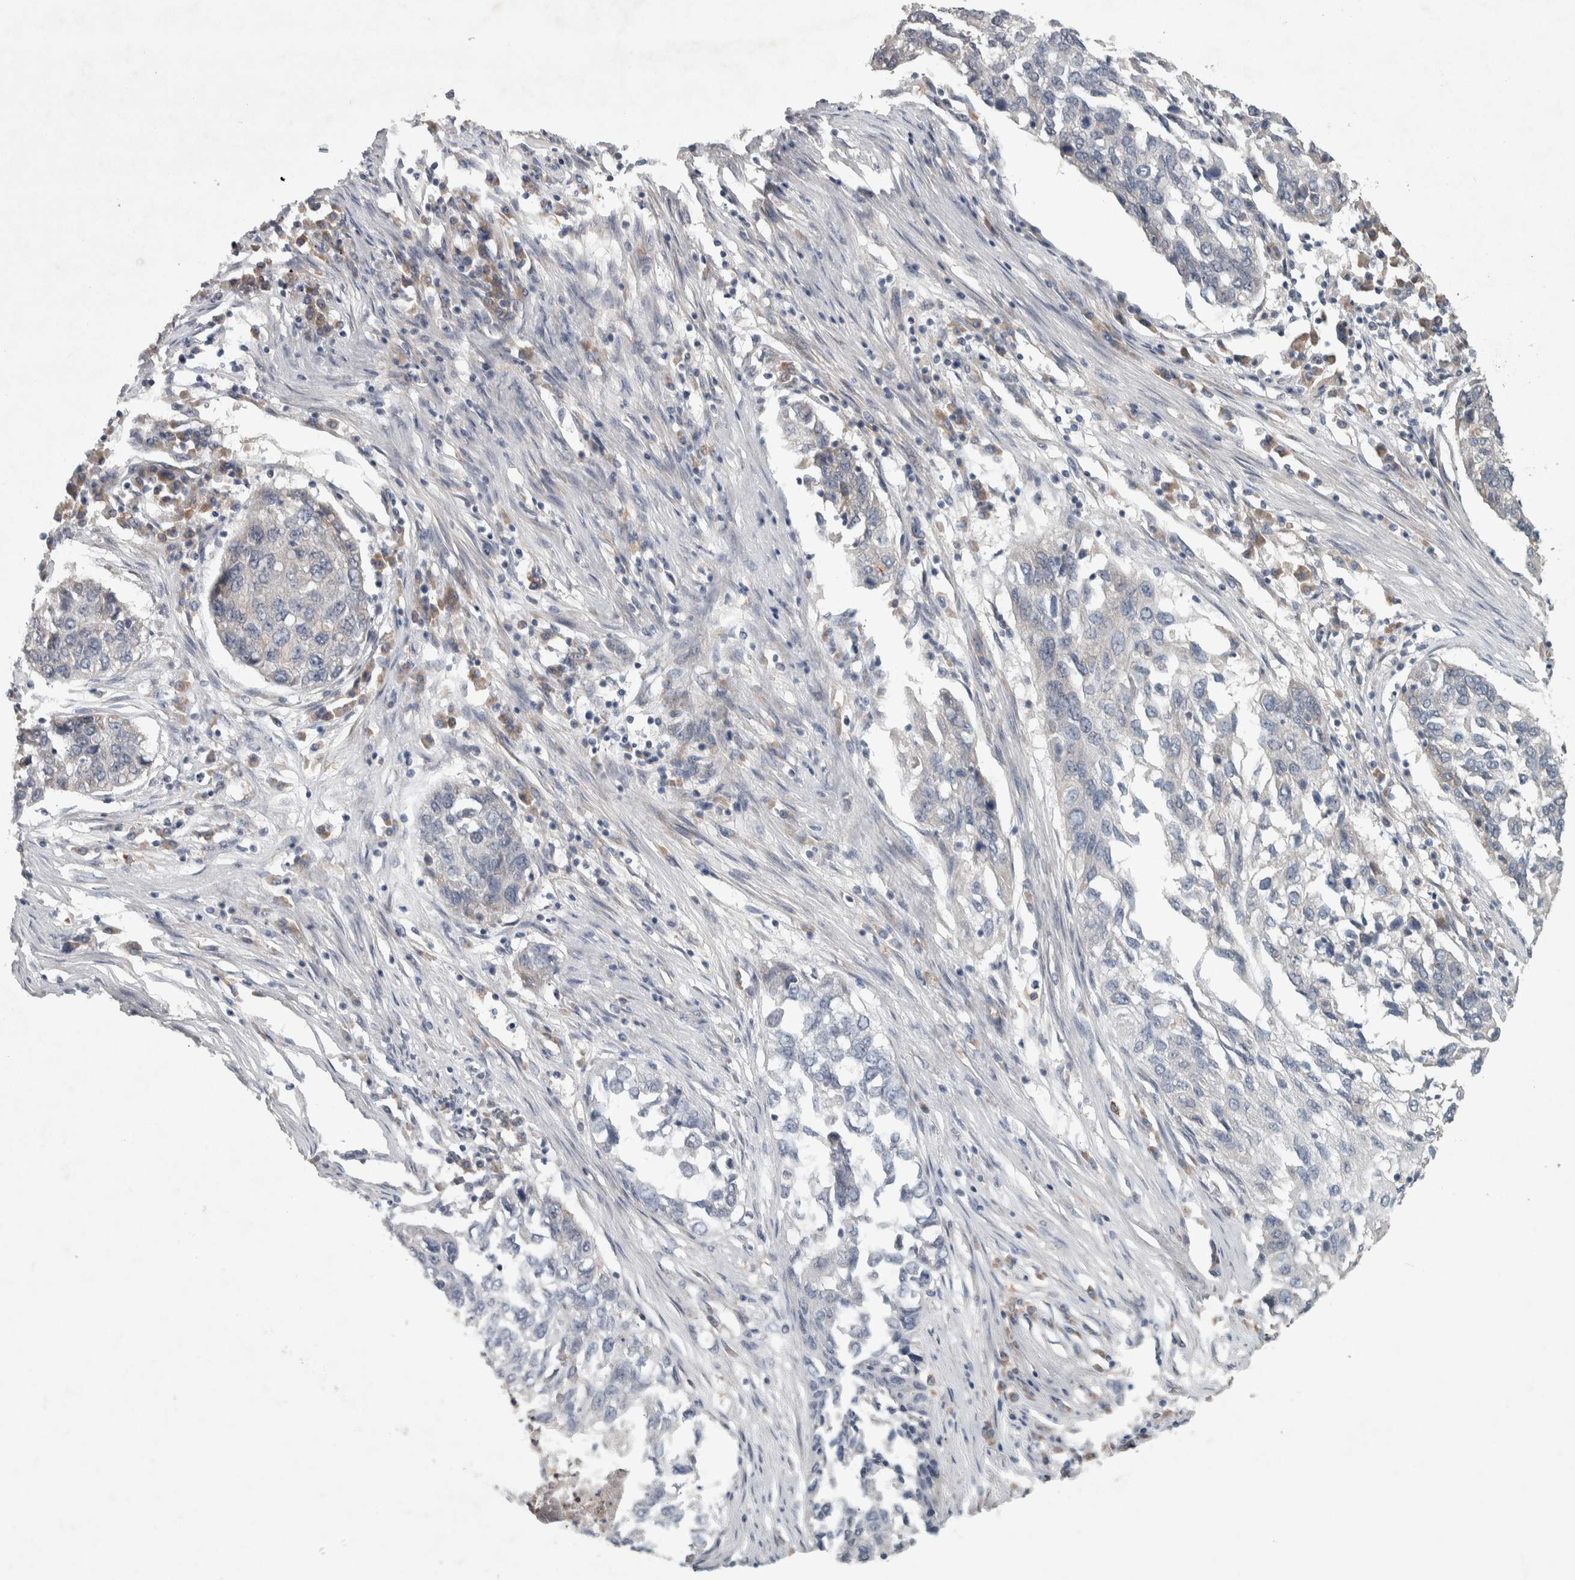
{"staining": {"intensity": "negative", "quantity": "none", "location": "none"}, "tissue": "lung cancer", "cell_type": "Tumor cells", "image_type": "cancer", "snomed": [{"axis": "morphology", "description": "Squamous cell carcinoma, NOS"}, {"axis": "topography", "description": "Lung"}], "caption": "This is a micrograph of immunohistochemistry staining of lung squamous cell carcinoma, which shows no expression in tumor cells.", "gene": "SRP68", "patient": {"sex": "female", "age": 63}}